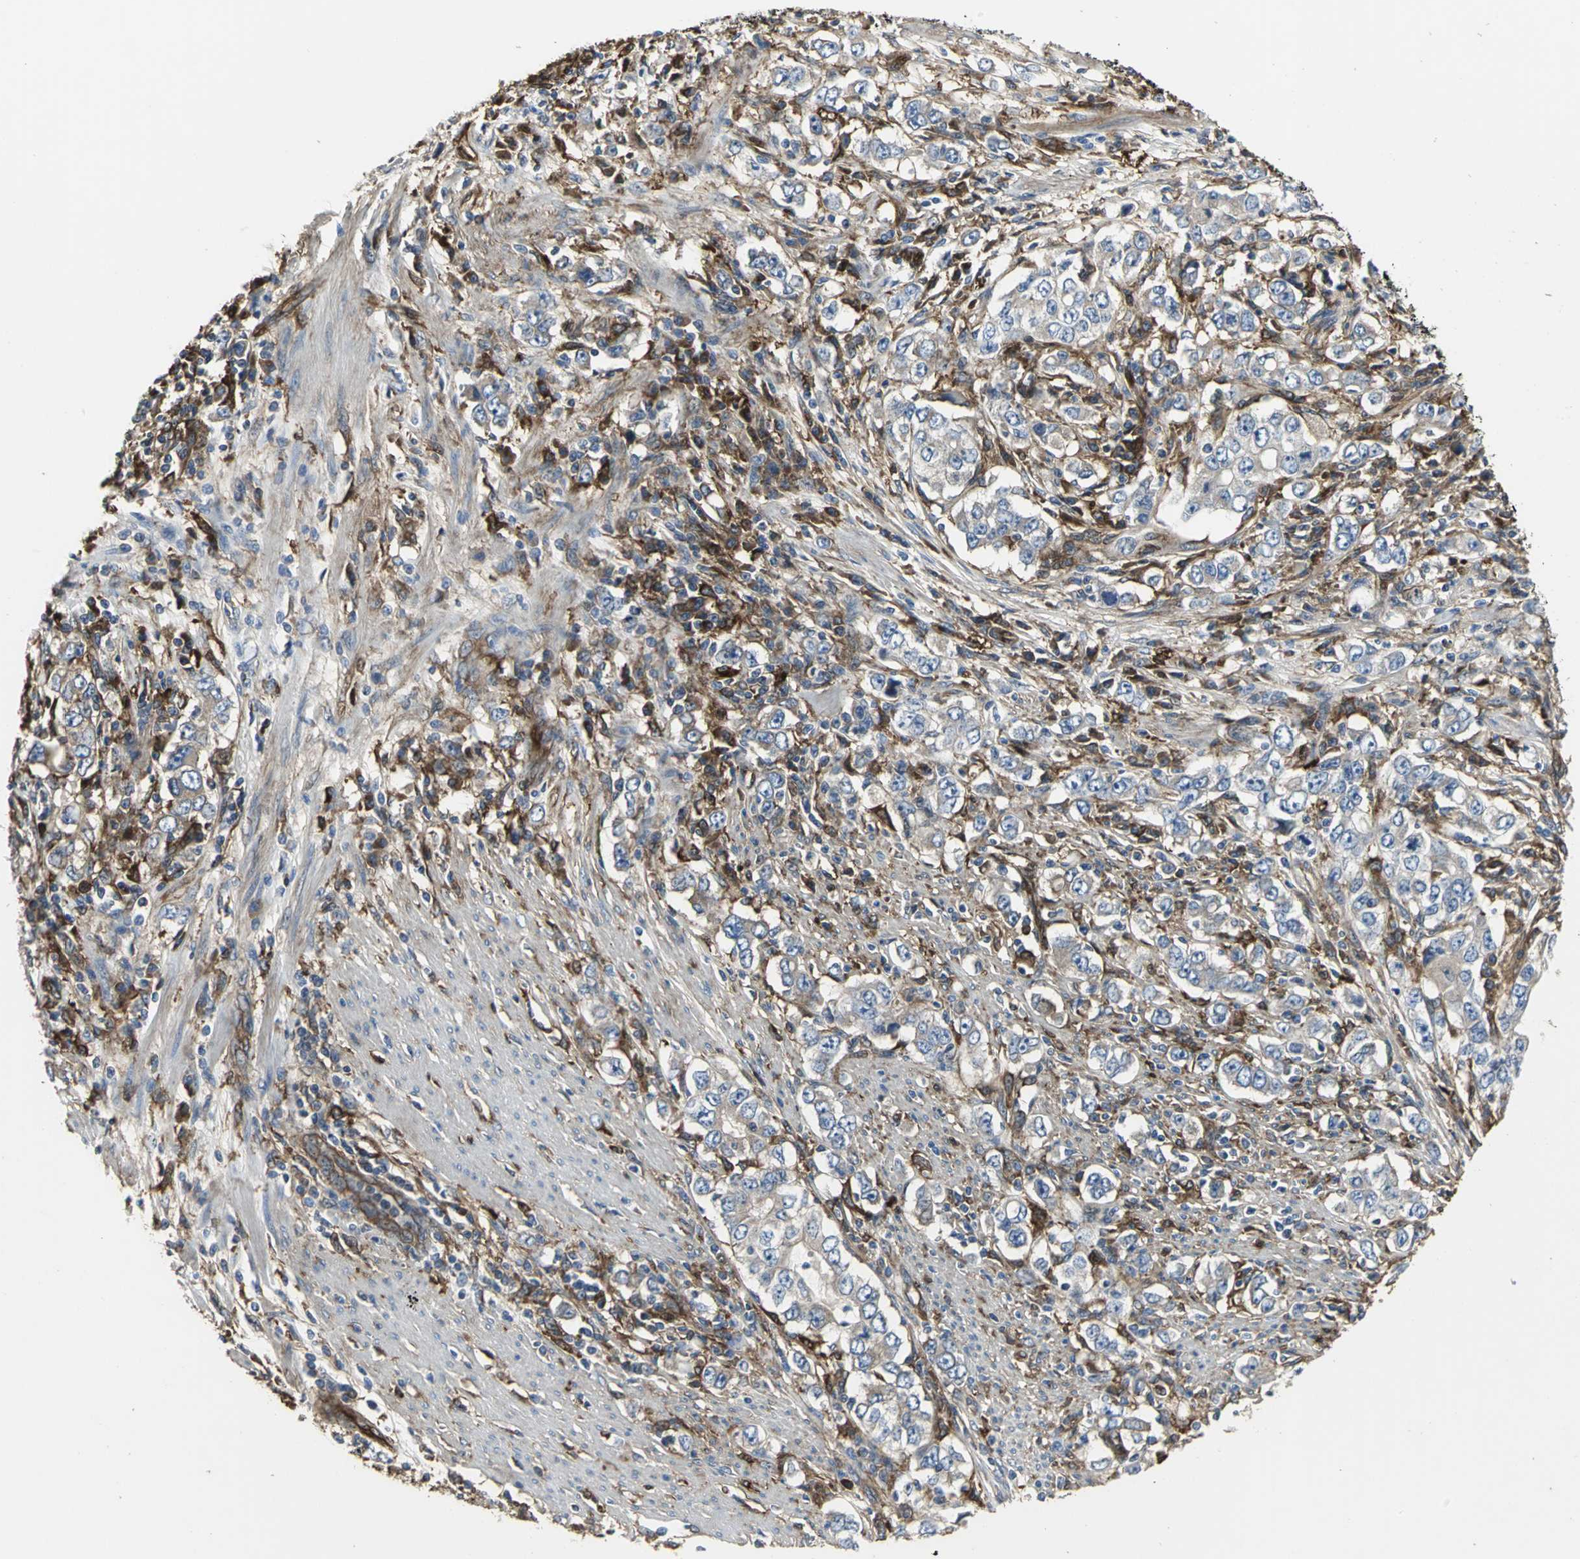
{"staining": {"intensity": "negative", "quantity": "none", "location": "none"}, "tissue": "stomach cancer", "cell_type": "Tumor cells", "image_type": "cancer", "snomed": [{"axis": "morphology", "description": "Adenocarcinoma, NOS"}, {"axis": "topography", "description": "Stomach, lower"}], "caption": "Micrograph shows no protein positivity in tumor cells of adenocarcinoma (stomach) tissue. (Stains: DAB immunohistochemistry (IHC) with hematoxylin counter stain, Microscopy: brightfield microscopy at high magnification).", "gene": "CHRNB1", "patient": {"sex": "female", "age": 72}}